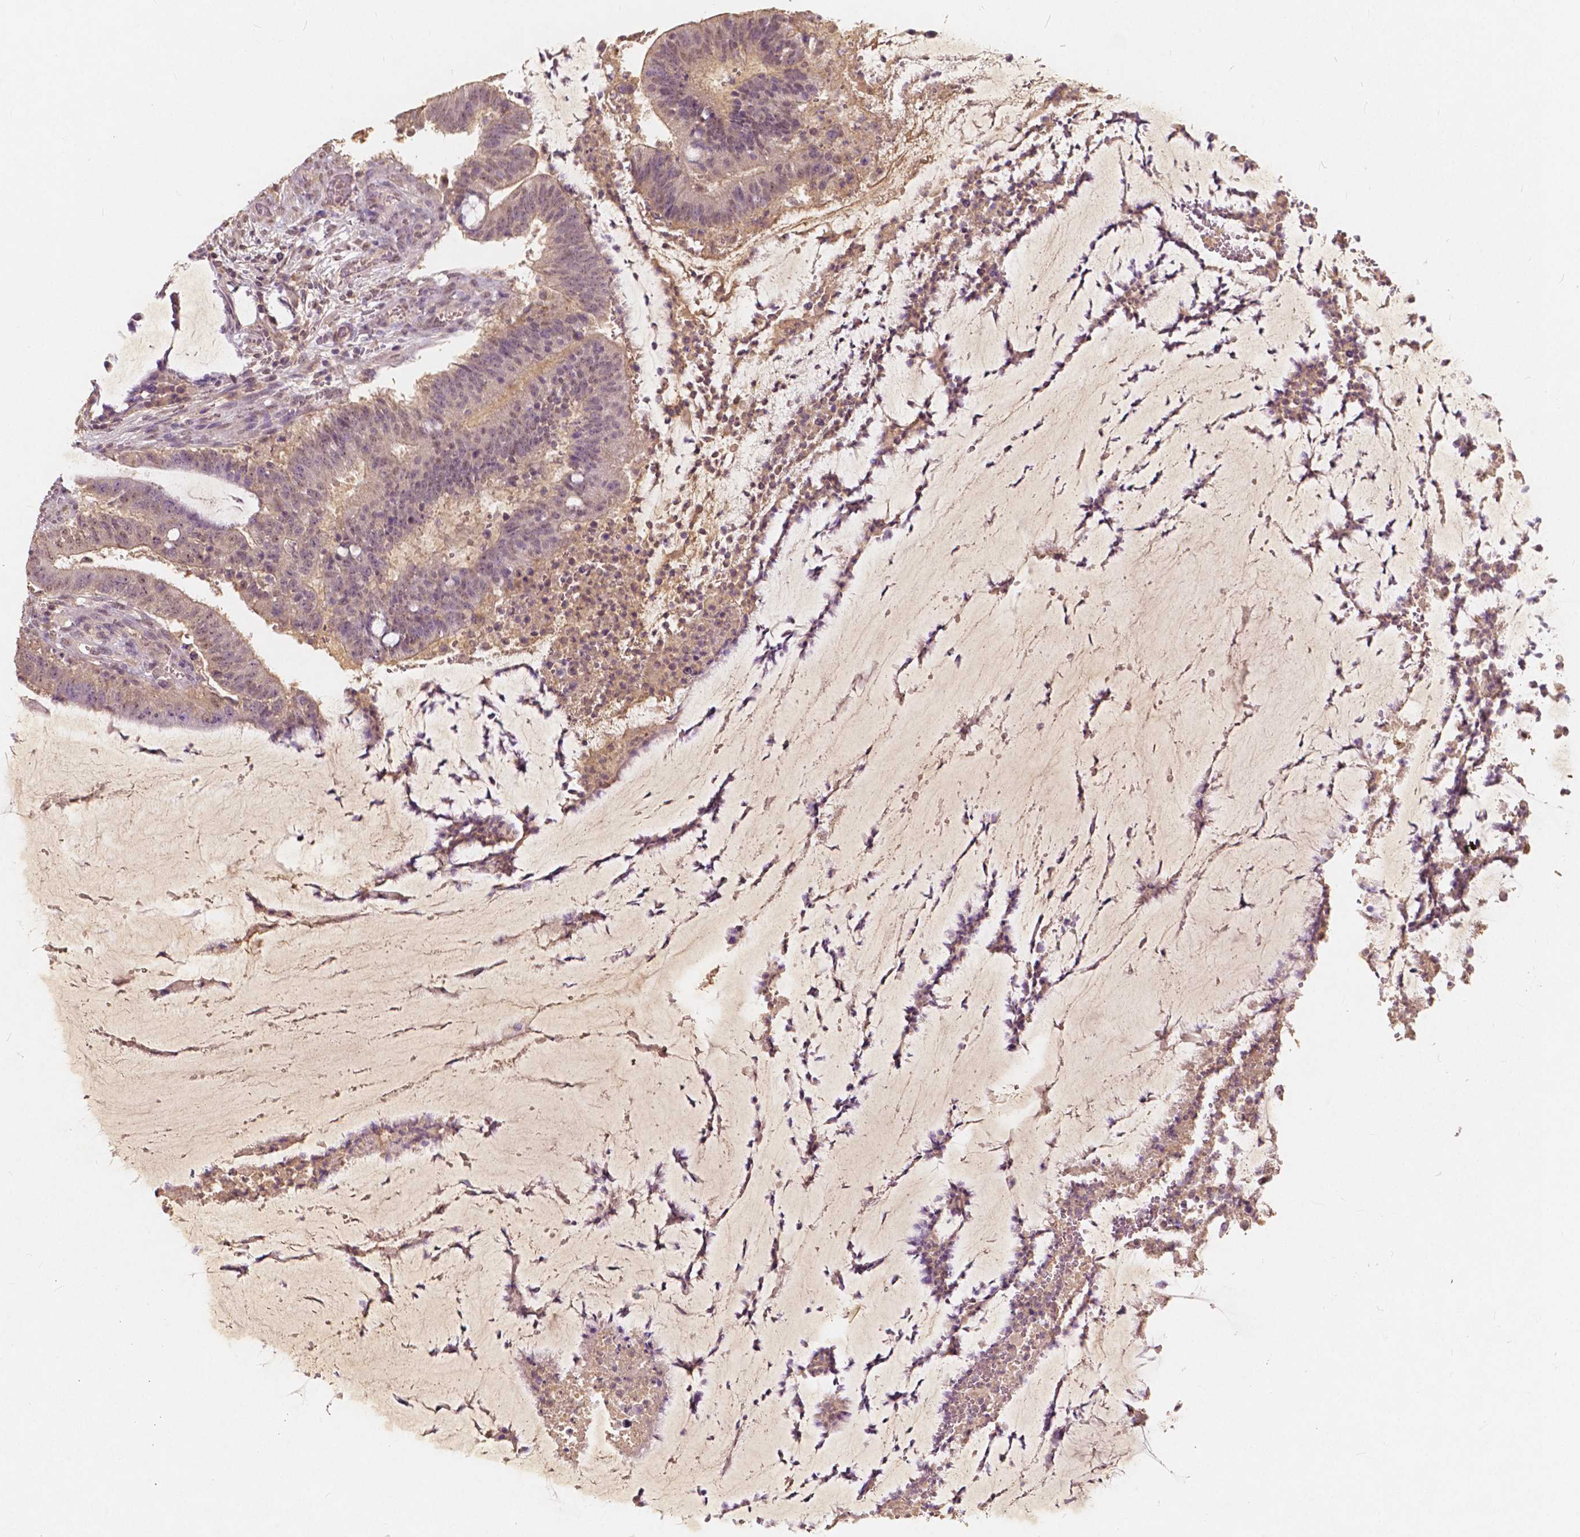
{"staining": {"intensity": "weak", "quantity": "25%-75%", "location": "nuclear"}, "tissue": "colorectal cancer", "cell_type": "Tumor cells", "image_type": "cancer", "snomed": [{"axis": "morphology", "description": "Adenocarcinoma, NOS"}, {"axis": "topography", "description": "Colon"}], "caption": "Immunohistochemical staining of human colorectal cancer (adenocarcinoma) shows low levels of weak nuclear staining in approximately 25%-75% of tumor cells.", "gene": "SOX15", "patient": {"sex": "female", "age": 43}}